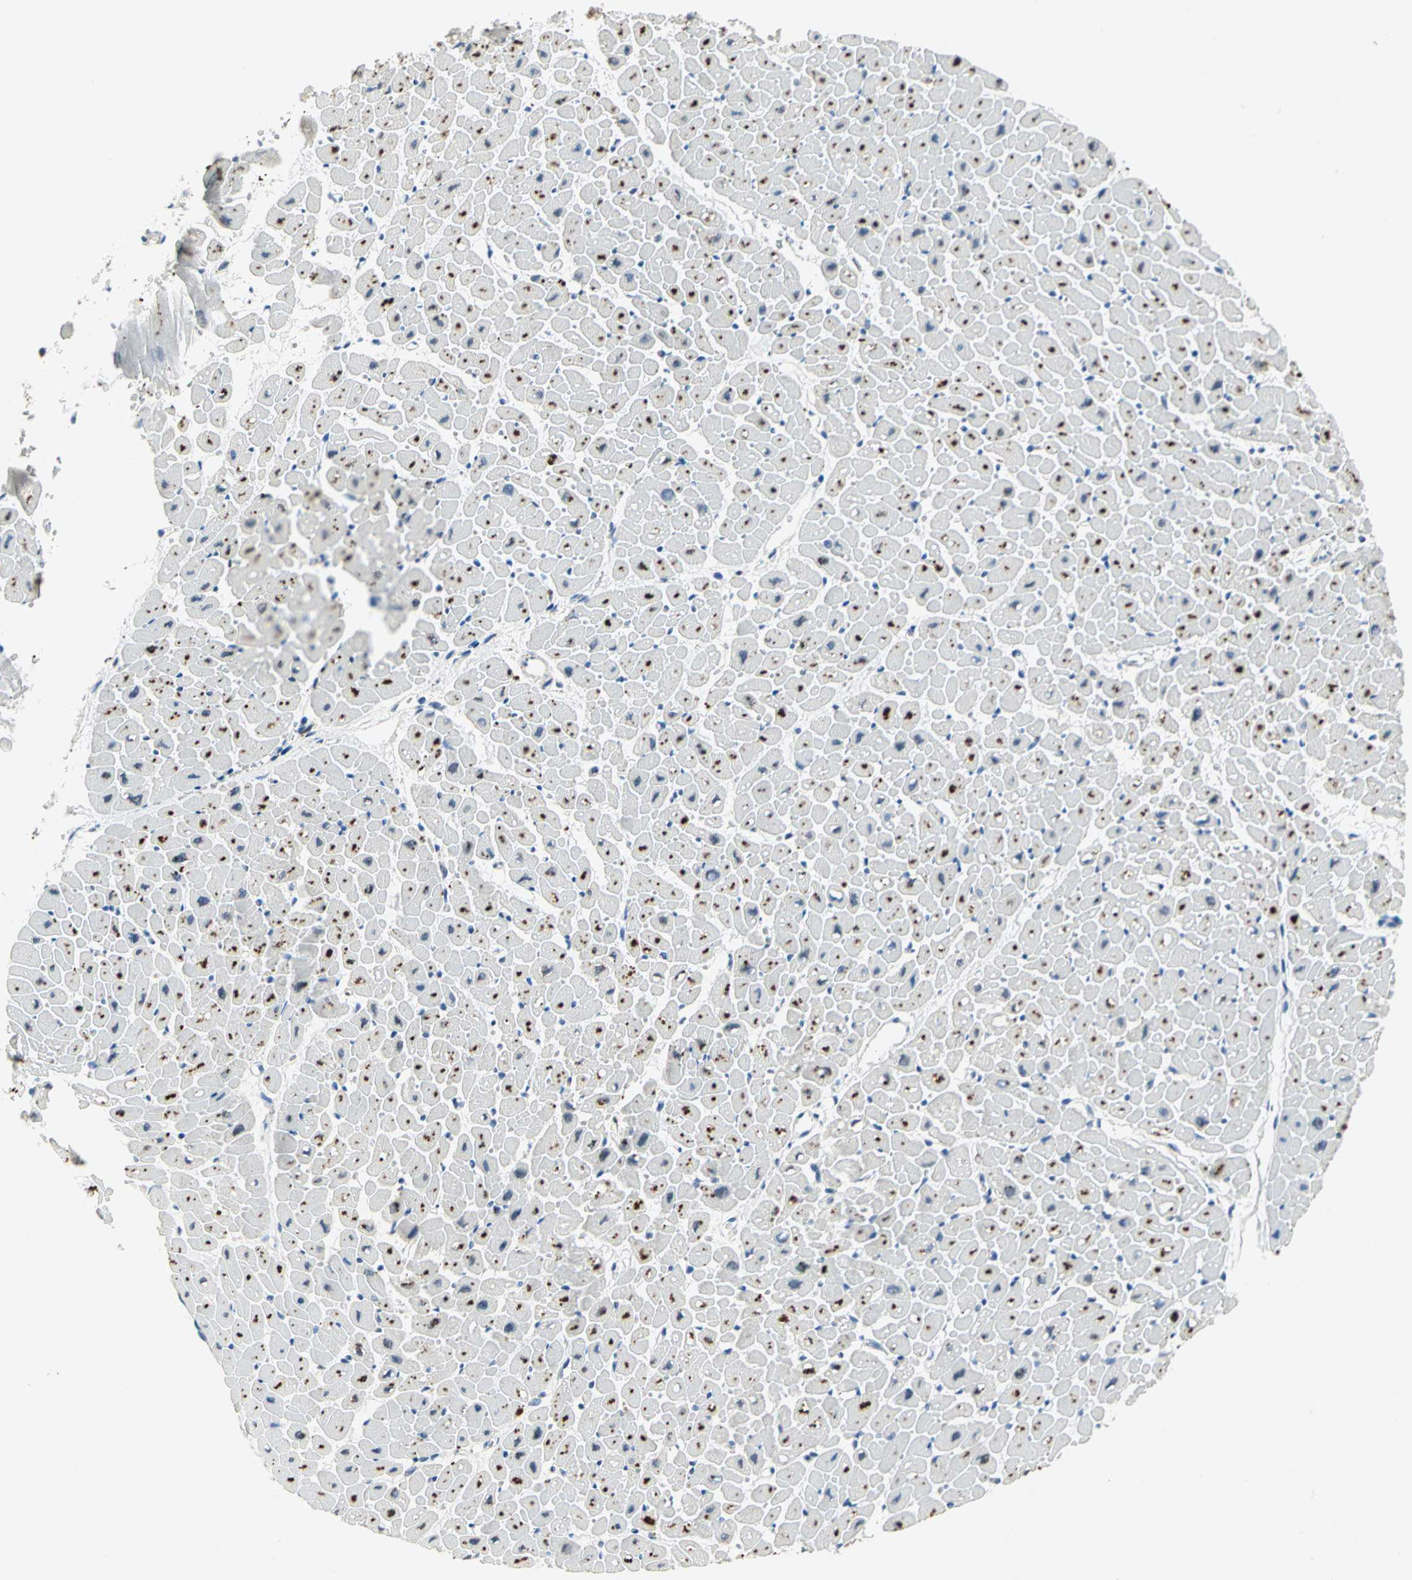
{"staining": {"intensity": "strong", "quantity": ">75%", "location": "cytoplasmic/membranous"}, "tissue": "heart muscle", "cell_type": "Cardiomyocytes", "image_type": "normal", "snomed": [{"axis": "morphology", "description": "Normal tissue, NOS"}, {"axis": "topography", "description": "Heart"}], "caption": "An image showing strong cytoplasmic/membranous expression in about >75% of cardiomyocytes in benign heart muscle, as visualized by brown immunohistochemical staining.", "gene": "RAD17", "patient": {"sex": "male", "age": 45}}